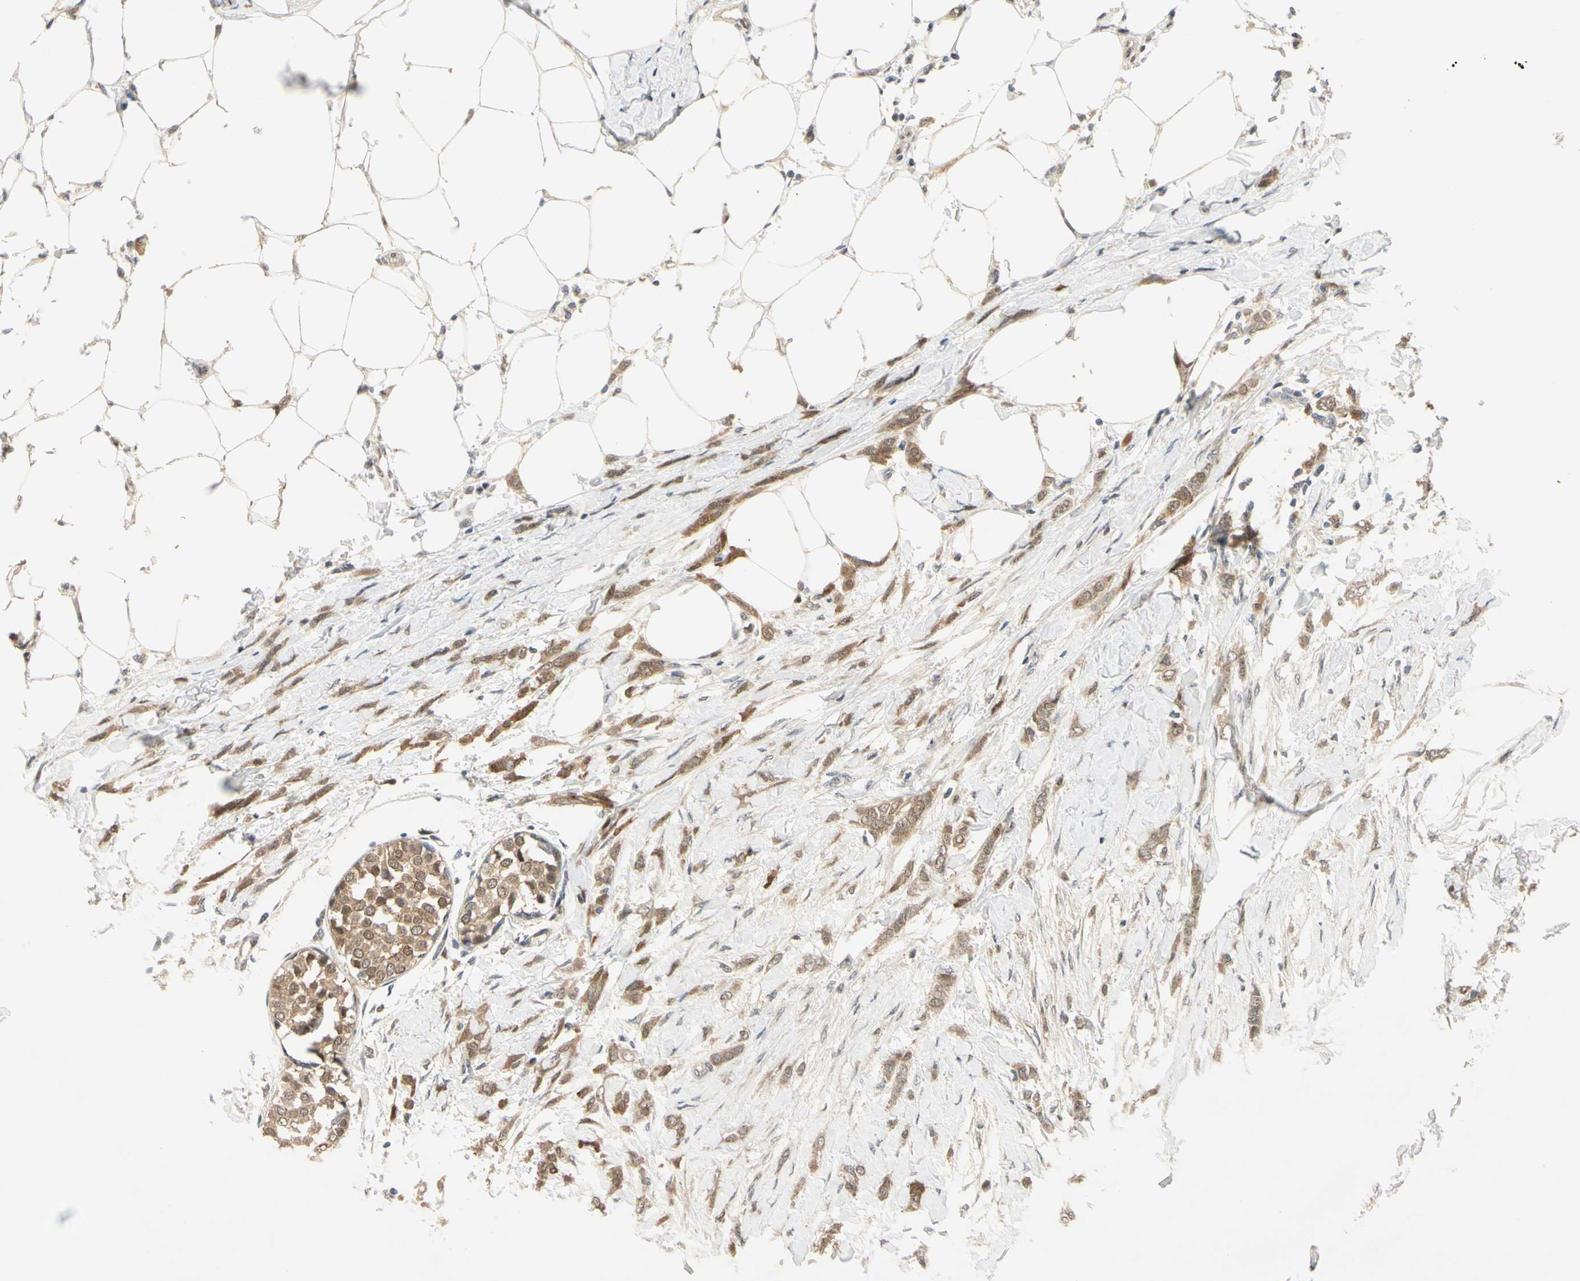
{"staining": {"intensity": "moderate", "quantity": ">75%", "location": "cytoplasmic/membranous,nuclear"}, "tissue": "breast cancer", "cell_type": "Tumor cells", "image_type": "cancer", "snomed": [{"axis": "morphology", "description": "Lobular carcinoma, in situ"}, {"axis": "morphology", "description": "Lobular carcinoma"}, {"axis": "topography", "description": "Breast"}], "caption": "Tumor cells show moderate cytoplasmic/membranous and nuclear expression in approximately >75% of cells in breast cancer (lobular carcinoma).", "gene": "RIOX2", "patient": {"sex": "female", "age": 41}}